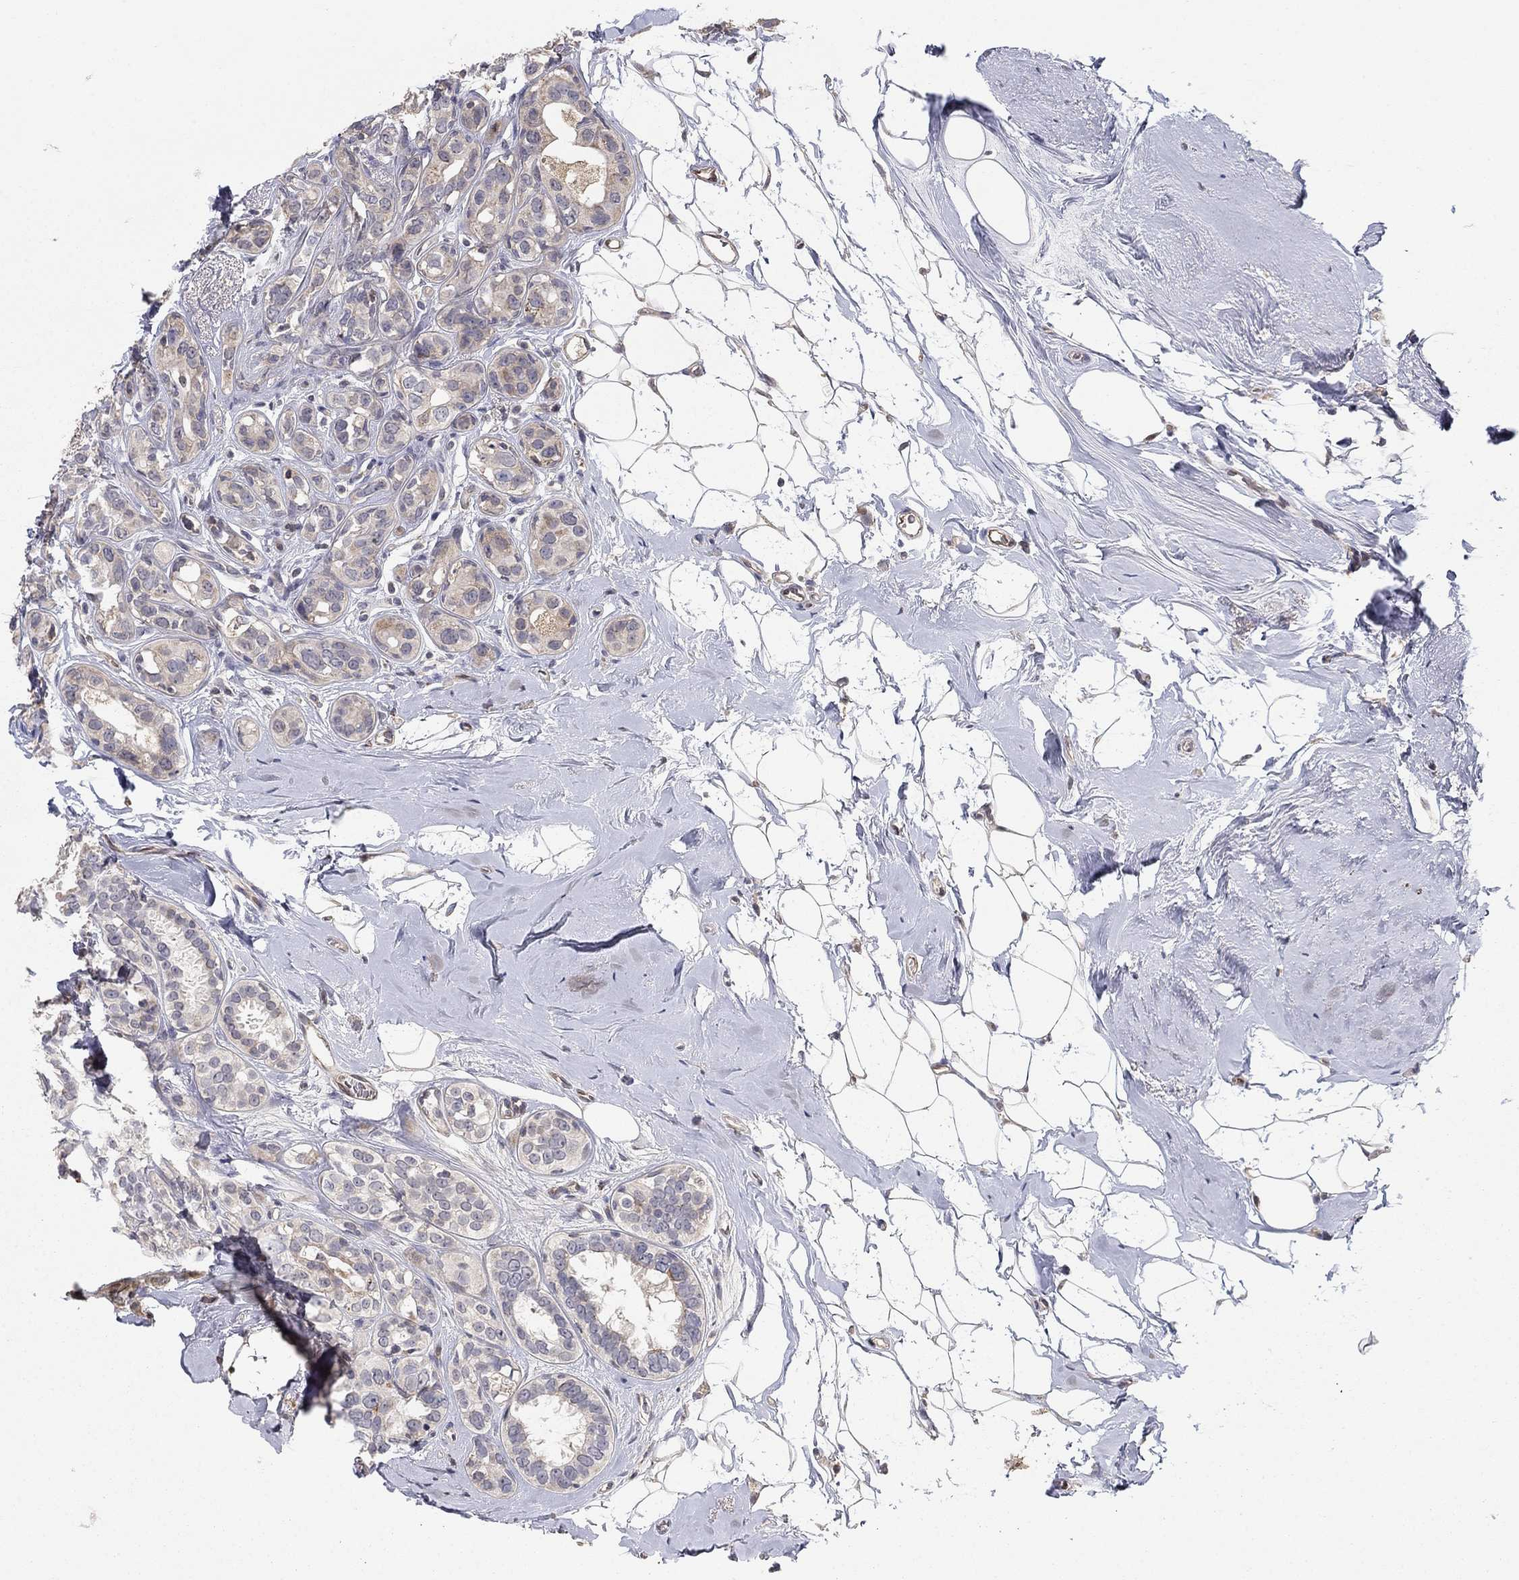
{"staining": {"intensity": "negative", "quantity": "none", "location": "none"}, "tissue": "breast cancer", "cell_type": "Tumor cells", "image_type": "cancer", "snomed": [{"axis": "morphology", "description": "Duct carcinoma"}, {"axis": "topography", "description": "Breast"}], "caption": "Micrograph shows no protein staining in tumor cells of breast infiltrating ductal carcinoma tissue.", "gene": "LPCAT4", "patient": {"sex": "female", "age": 55}}